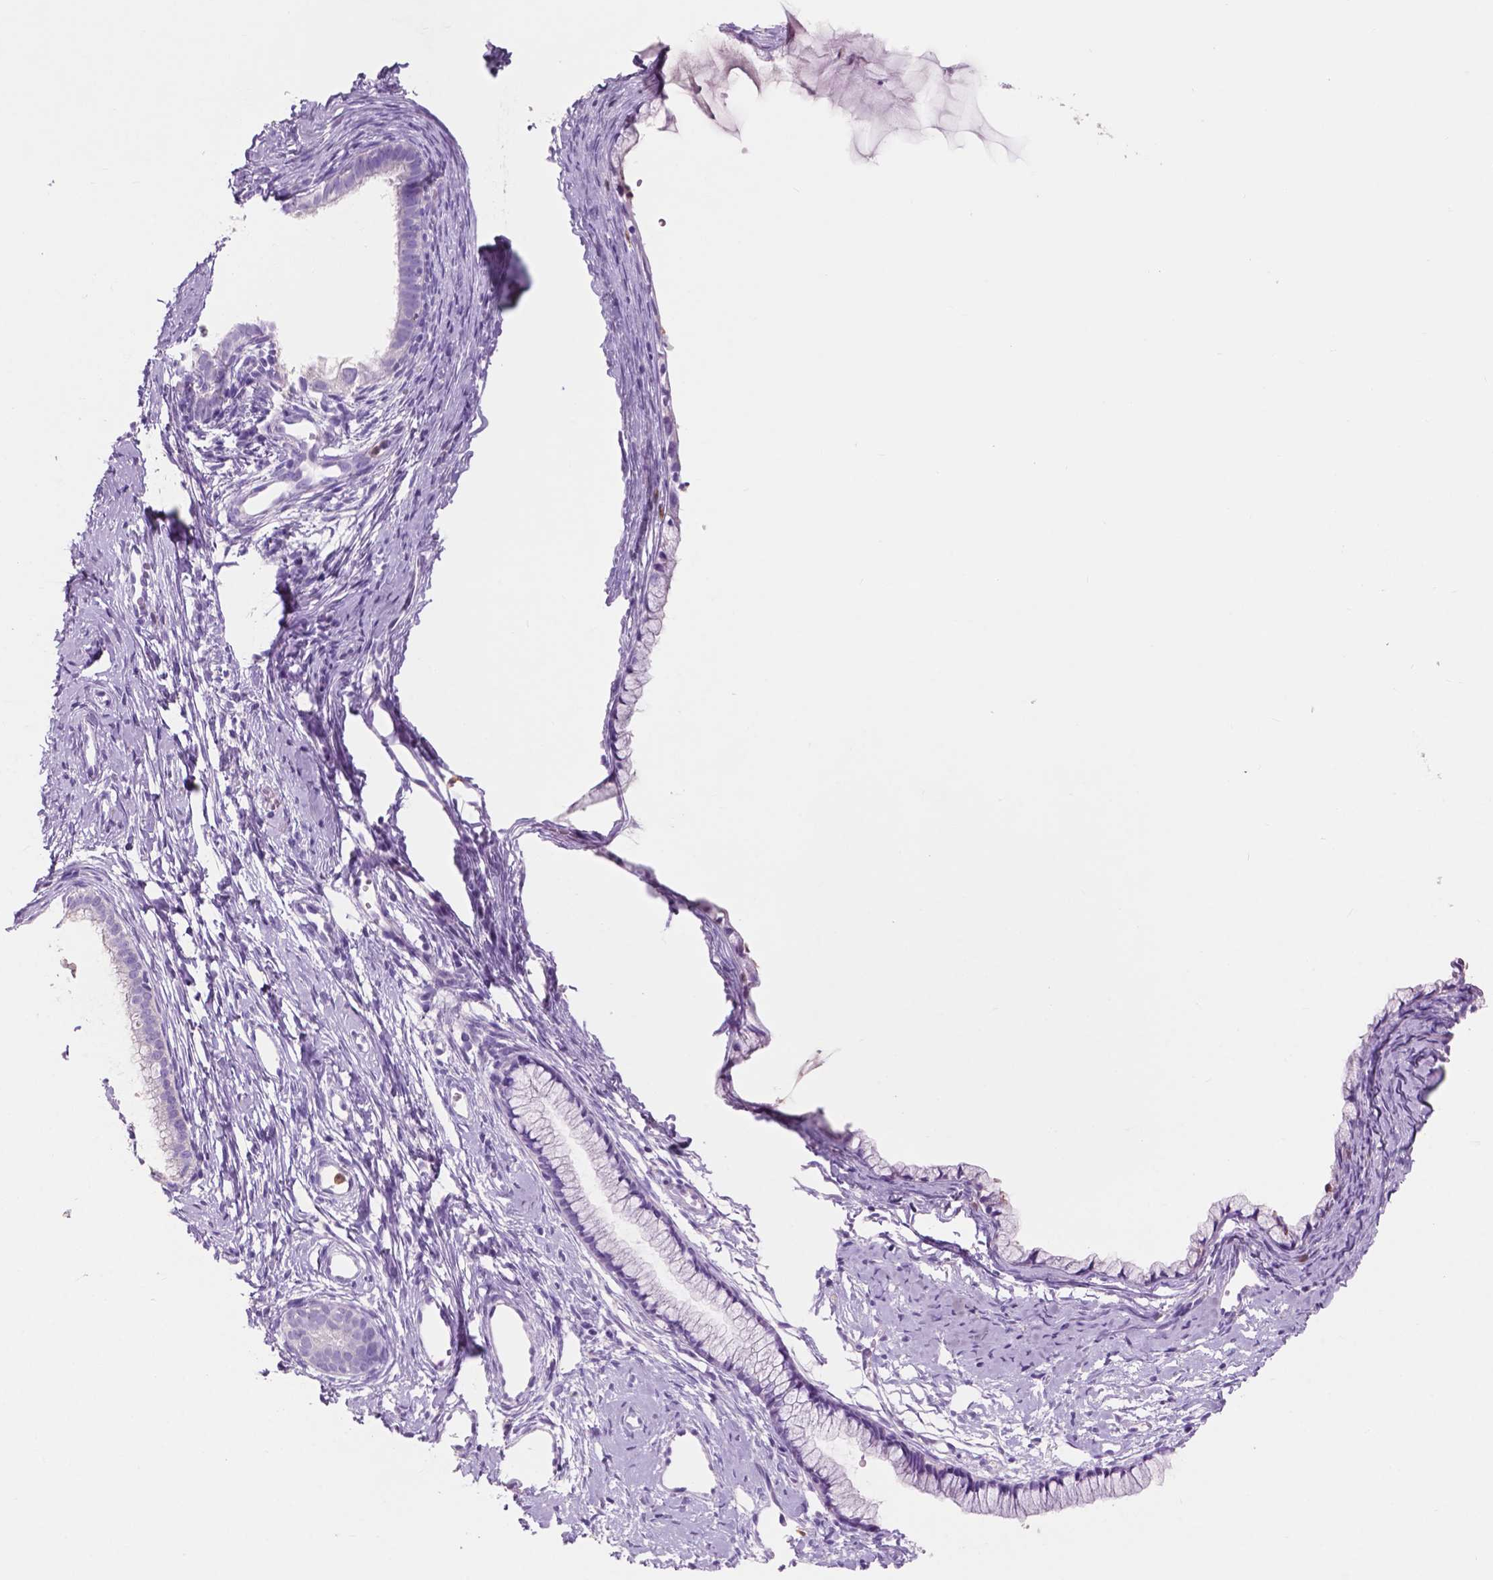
{"staining": {"intensity": "negative", "quantity": "none", "location": "none"}, "tissue": "cervix", "cell_type": "Glandular cells", "image_type": "normal", "snomed": [{"axis": "morphology", "description": "Normal tissue, NOS"}, {"axis": "topography", "description": "Cervix"}], "caption": "Immunohistochemistry (IHC) of benign human cervix shows no staining in glandular cells.", "gene": "CUZD1", "patient": {"sex": "female", "age": 40}}